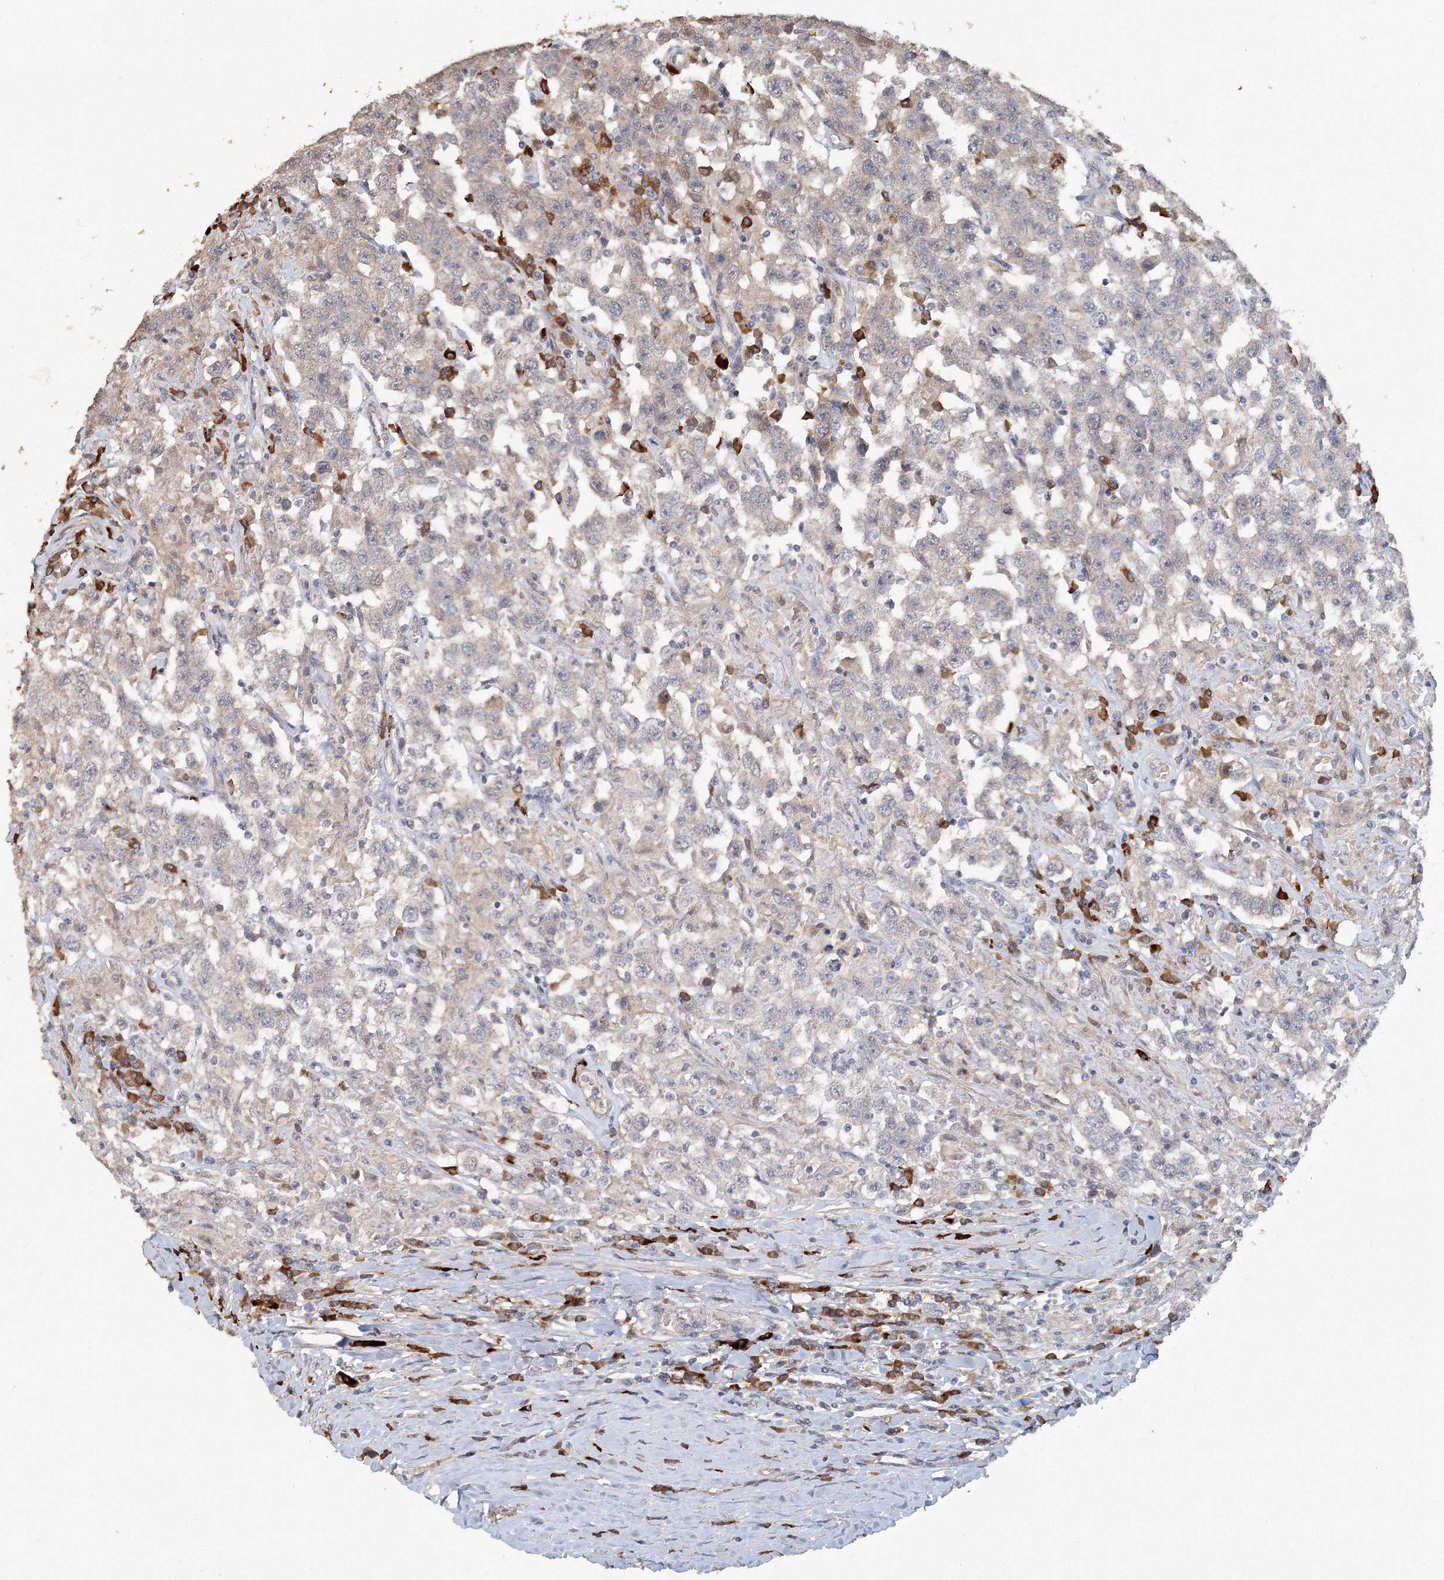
{"staining": {"intensity": "weak", "quantity": "<25%", "location": "cytoplasmic/membranous"}, "tissue": "testis cancer", "cell_type": "Tumor cells", "image_type": "cancer", "snomed": [{"axis": "morphology", "description": "Seminoma, NOS"}, {"axis": "topography", "description": "Testis"}], "caption": "This is an immunohistochemistry (IHC) micrograph of testis cancer (seminoma). There is no positivity in tumor cells.", "gene": "NALF2", "patient": {"sex": "male", "age": 41}}